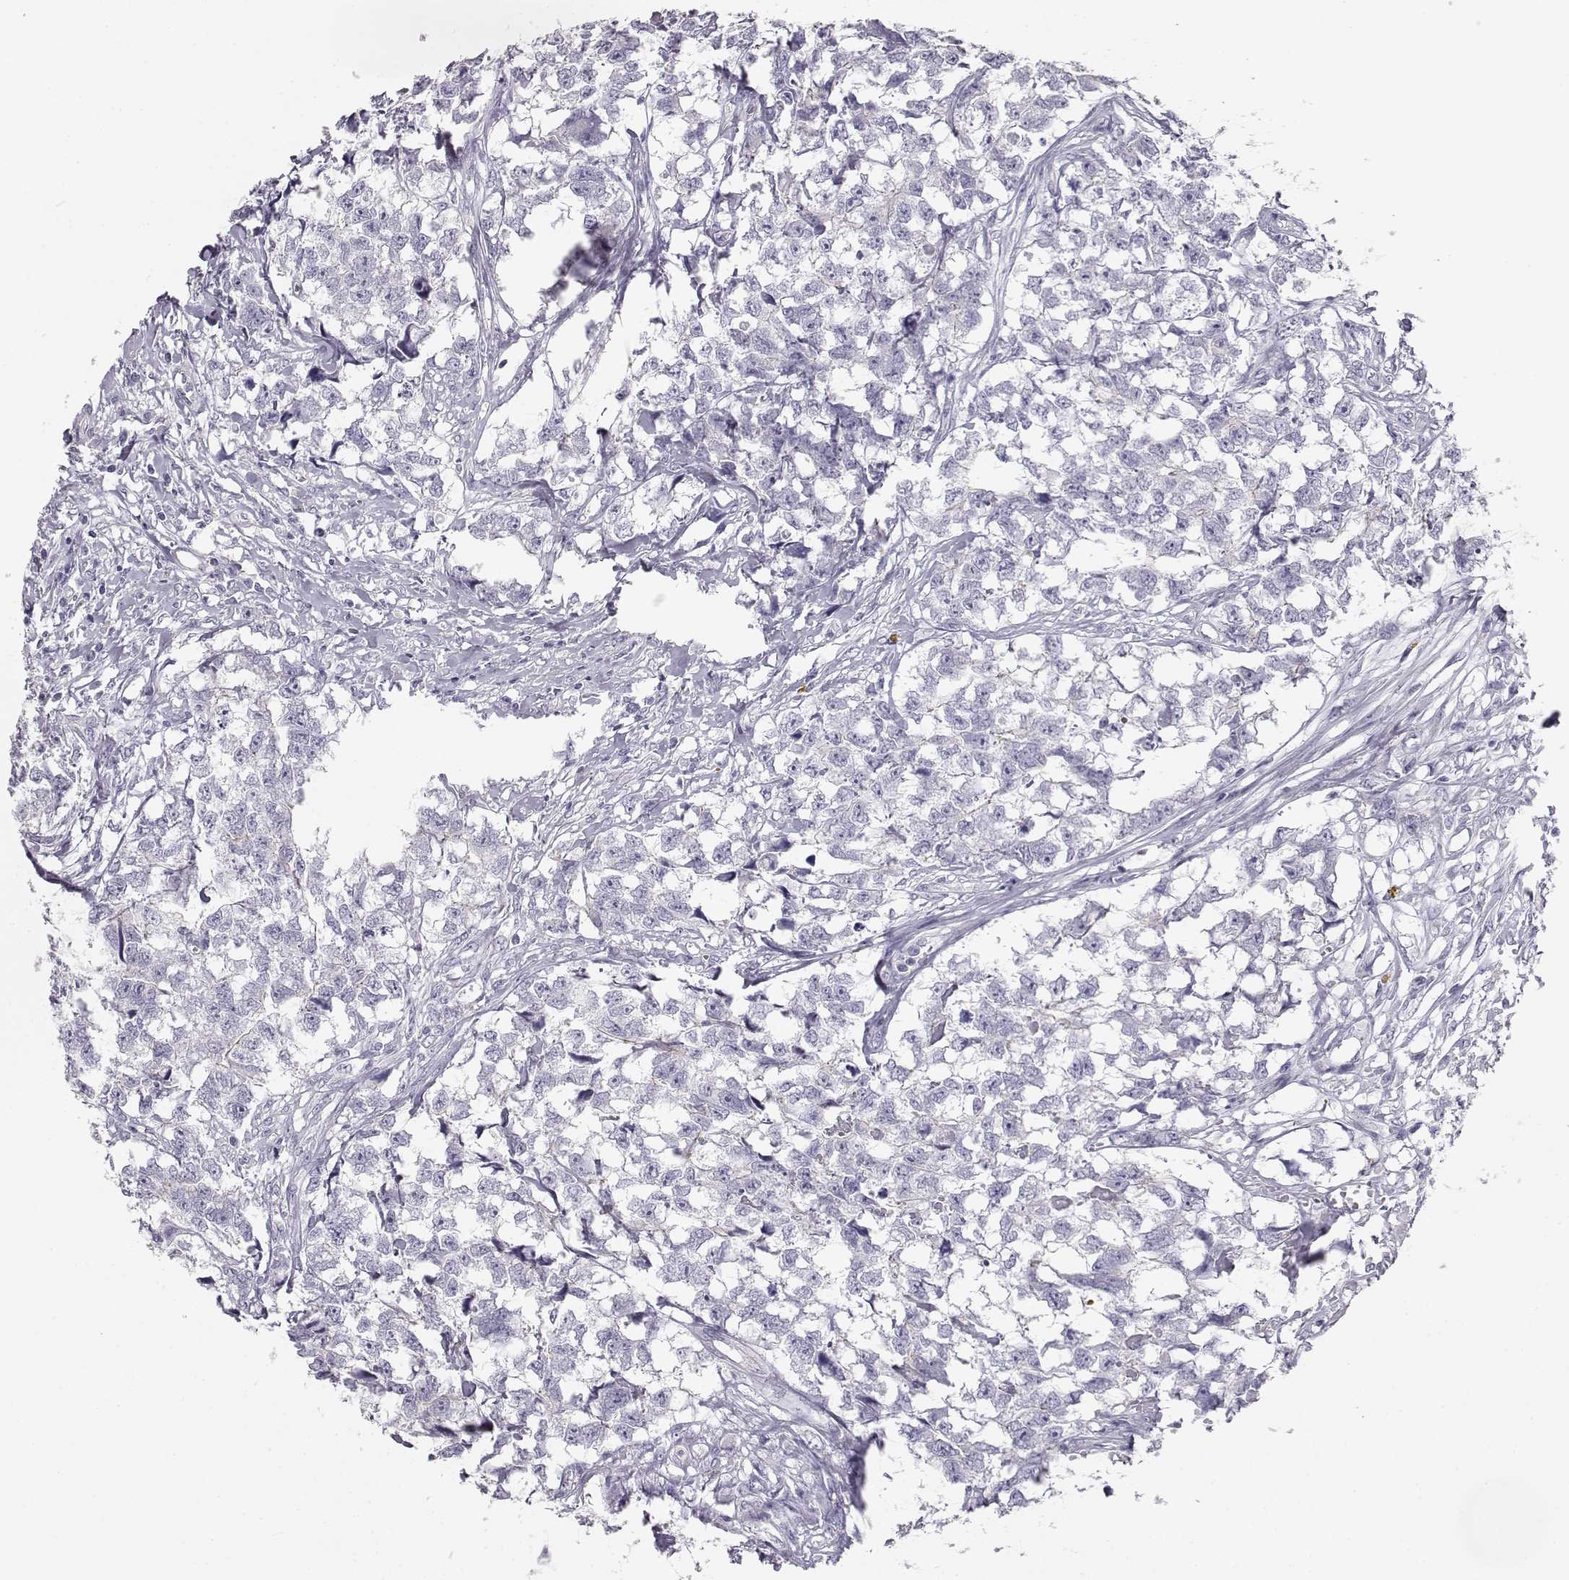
{"staining": {"intensity": "negative", "quantity": "none", "location": "none"}, "tissue": "testis cancer", "cell_type": "Tumor cells", "image_type": "cancer", "snomed": [{"axis": "morphology", "description": "Carcinoma, Embryonal, NOS"}, {"axis": "morphology", "description": "Teratoma, malignant, NOS"}, {"axis": "topography", "description": "Testis"}], "caption": "Tumor cells are negative for brown protein staining in testis embryonal carcinoma. Nuclei are stained in blue.", "gene": "MYCBPAP", "patient": {"sex": "male", "age": 44}}